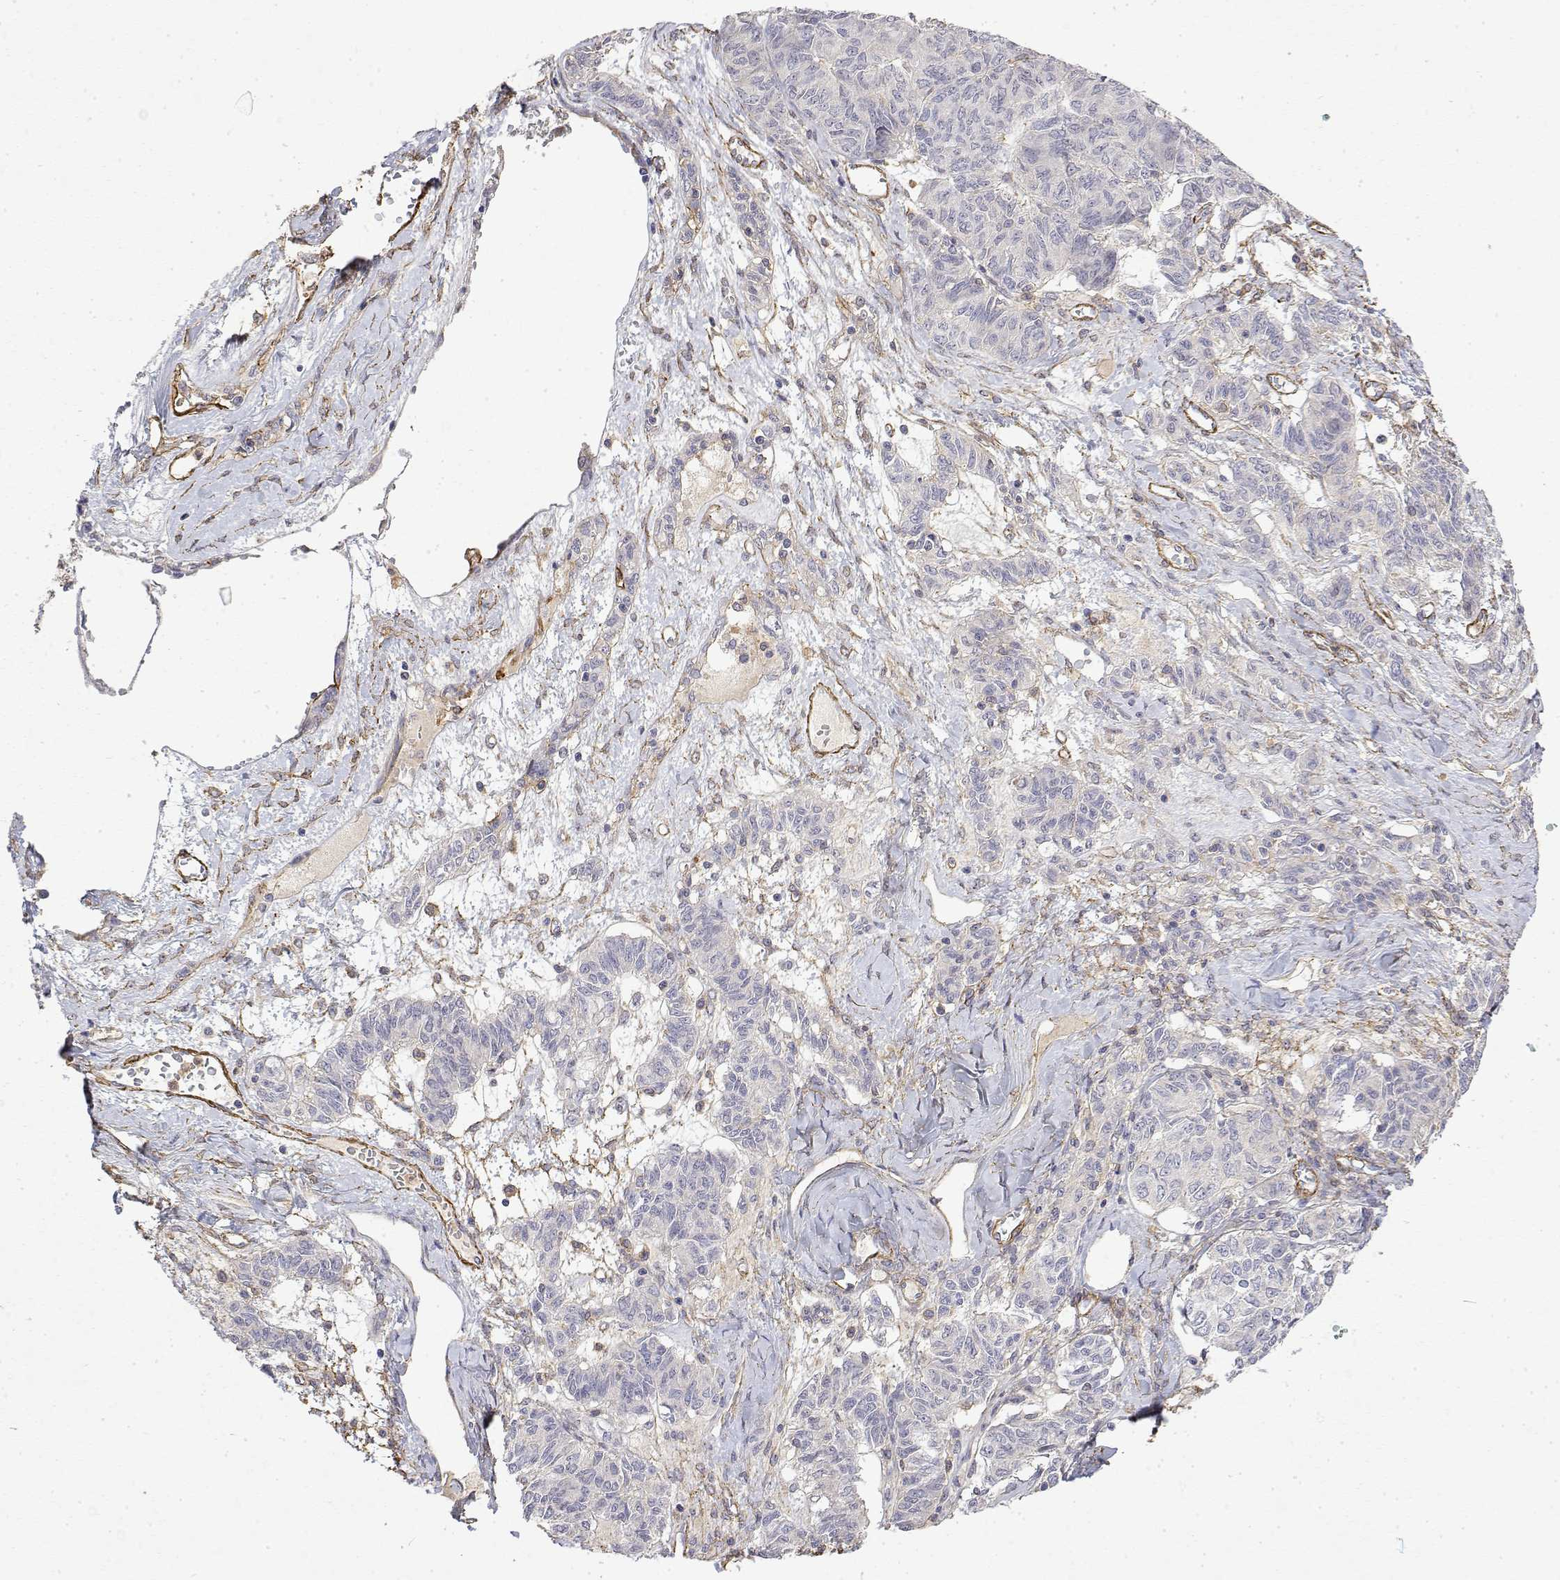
{"staining": {"intensity": "negative", "quantity": "none", "location": "none"}, "tissue": "ovarian cancer", "cell_type": "Tumor cells", "image_type": "cancer", "snomed": [{"axis": "morphology", "description": "Carcinoma, endometroid"}, {"axis": "topography", "description": "Ovary"}], "caption": "Immunohistochemical staining of human ovarian endometroid carcinoma exhibits no significant expression in tumor cells.", "gene": "SOWAHD", "patient": {"sex": "female", "age": 80}}